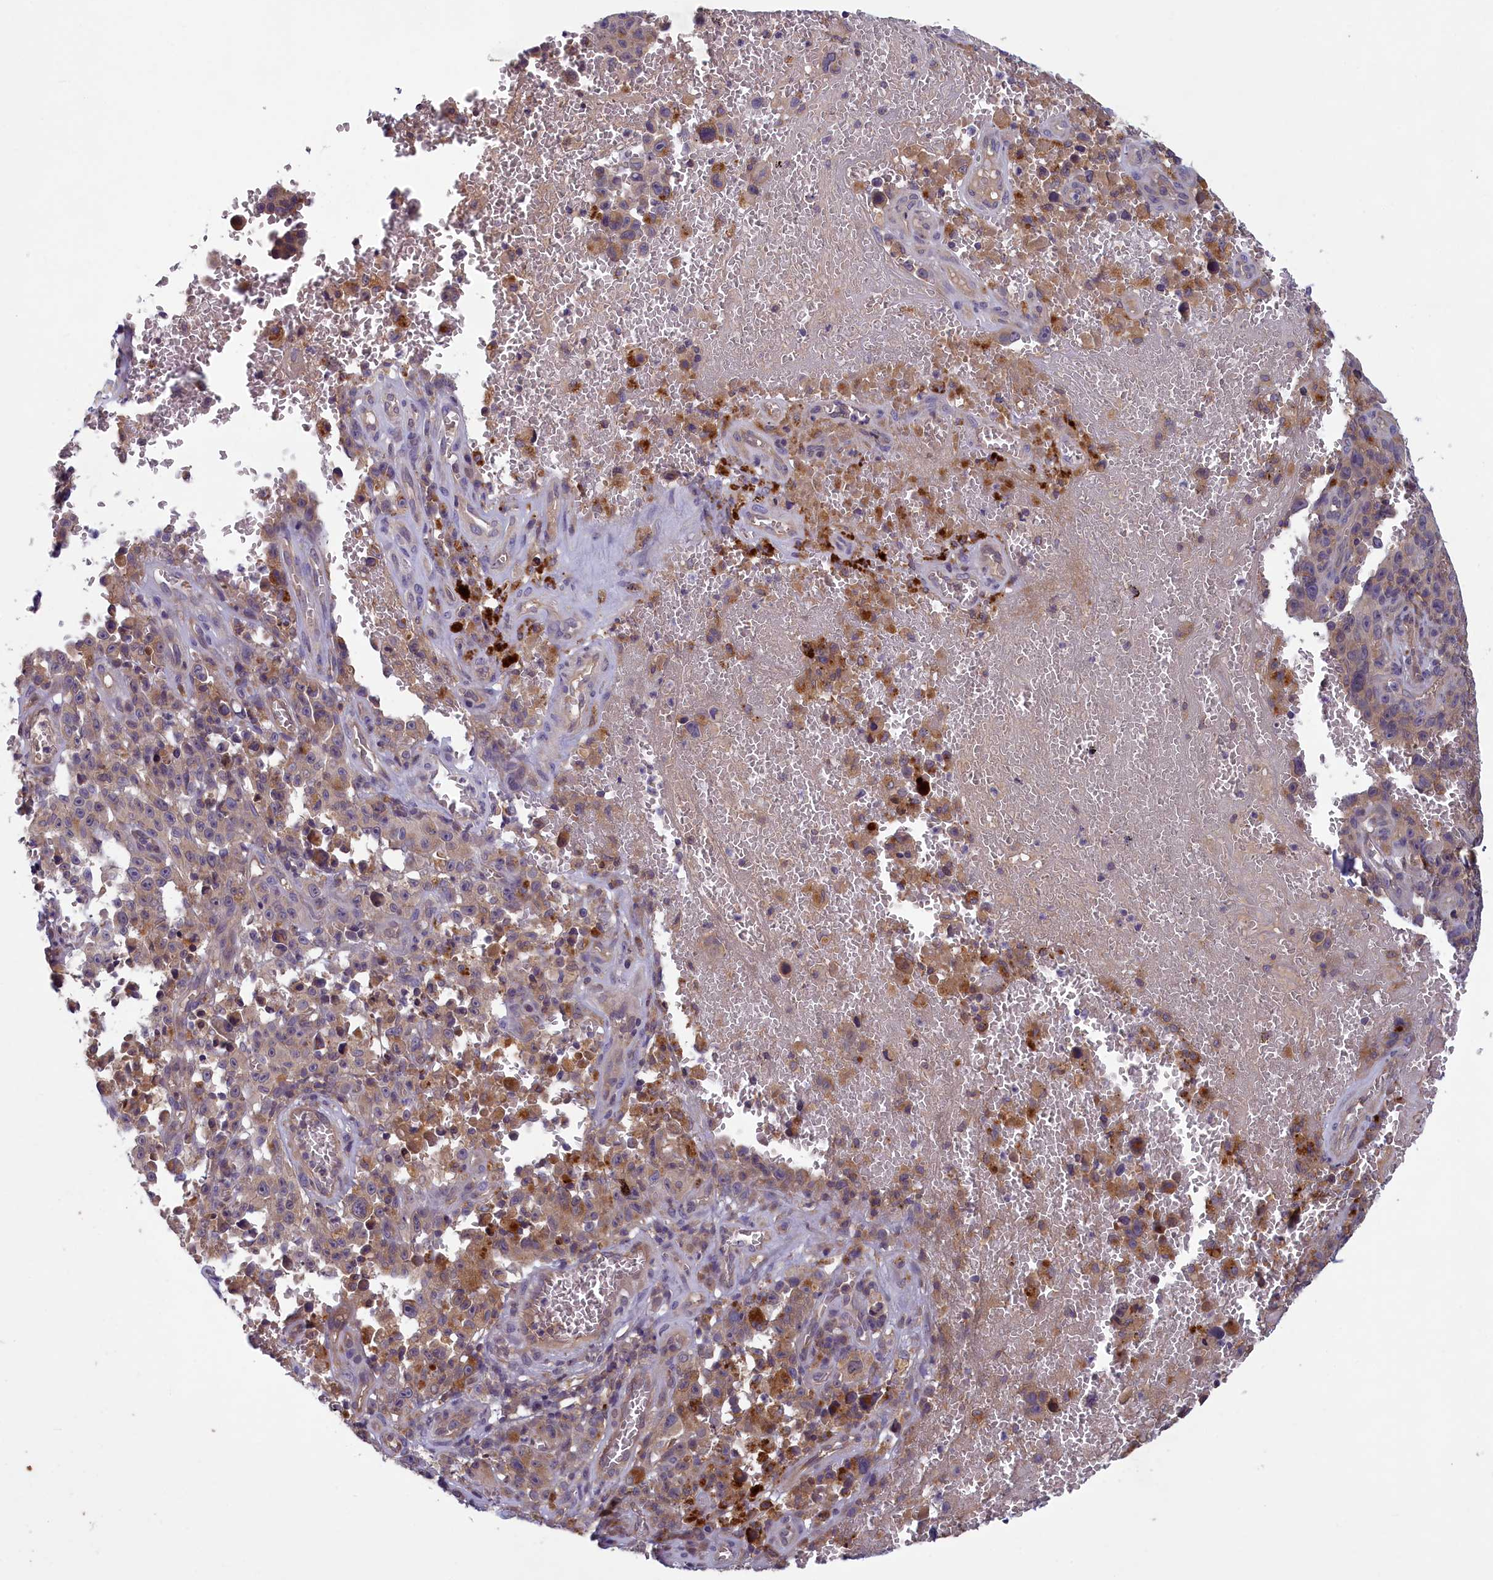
{"staining": {"intensity": "moderate", "quantity": ">75%", "location": "cytoplasmic/membranous"}, "tissue": "melanoma", "cell_type": "Tumor cells", "image_type": "cancer", "snomed": [{"axis": "morphology", "description": "Malignant melanoma, NOS"}, {"axis": "topography", "description": "Skin"}], "caption": "Protein expression analysis of malignant melanoma displays moderate cytoplasmic/membranous expression in about >75% of tumor cells.", "gene": "NUBP1", "patient": {"sex": "female", "age": 82}}